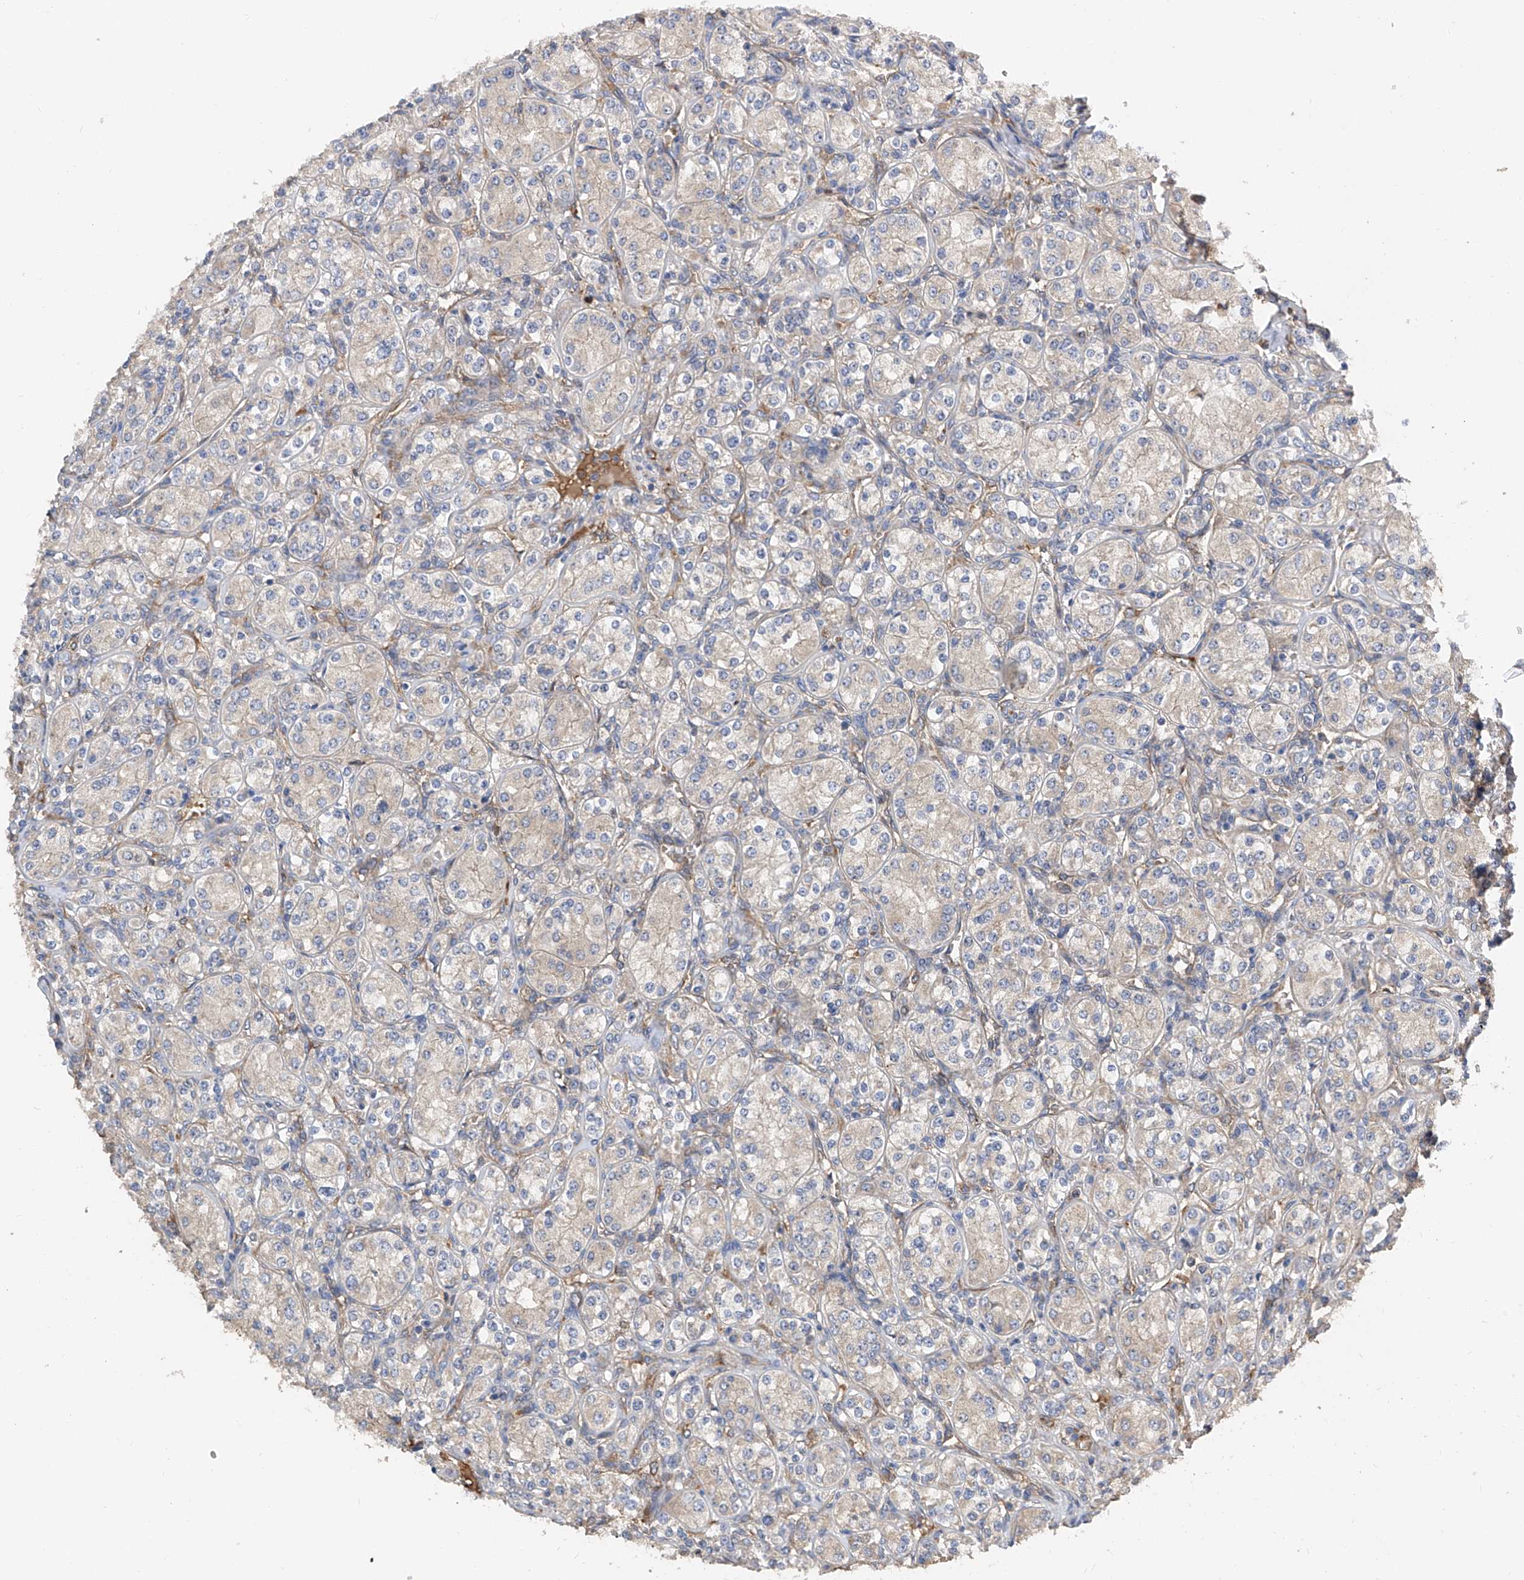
{"staining": {"intensity": "weak", "quantity": "<25%", "location": "cytoplasmic/membranous"}, "tissue": "renal cancer", "cell_type": "Tumor cells", "image_type": "cancer", "snomed": [{"axis": "morphology", "description": "Adenocarcinoma, NOS"}, {"axis": "topography", "description": "Kidney"}], "caption": "High power microscopy micrograph of an immunohistochemistry image of renal cancer, revealing no significant expression in tumor cells.", "gene": "PTK2", "patient": {"sex": "male", "age": 77}}